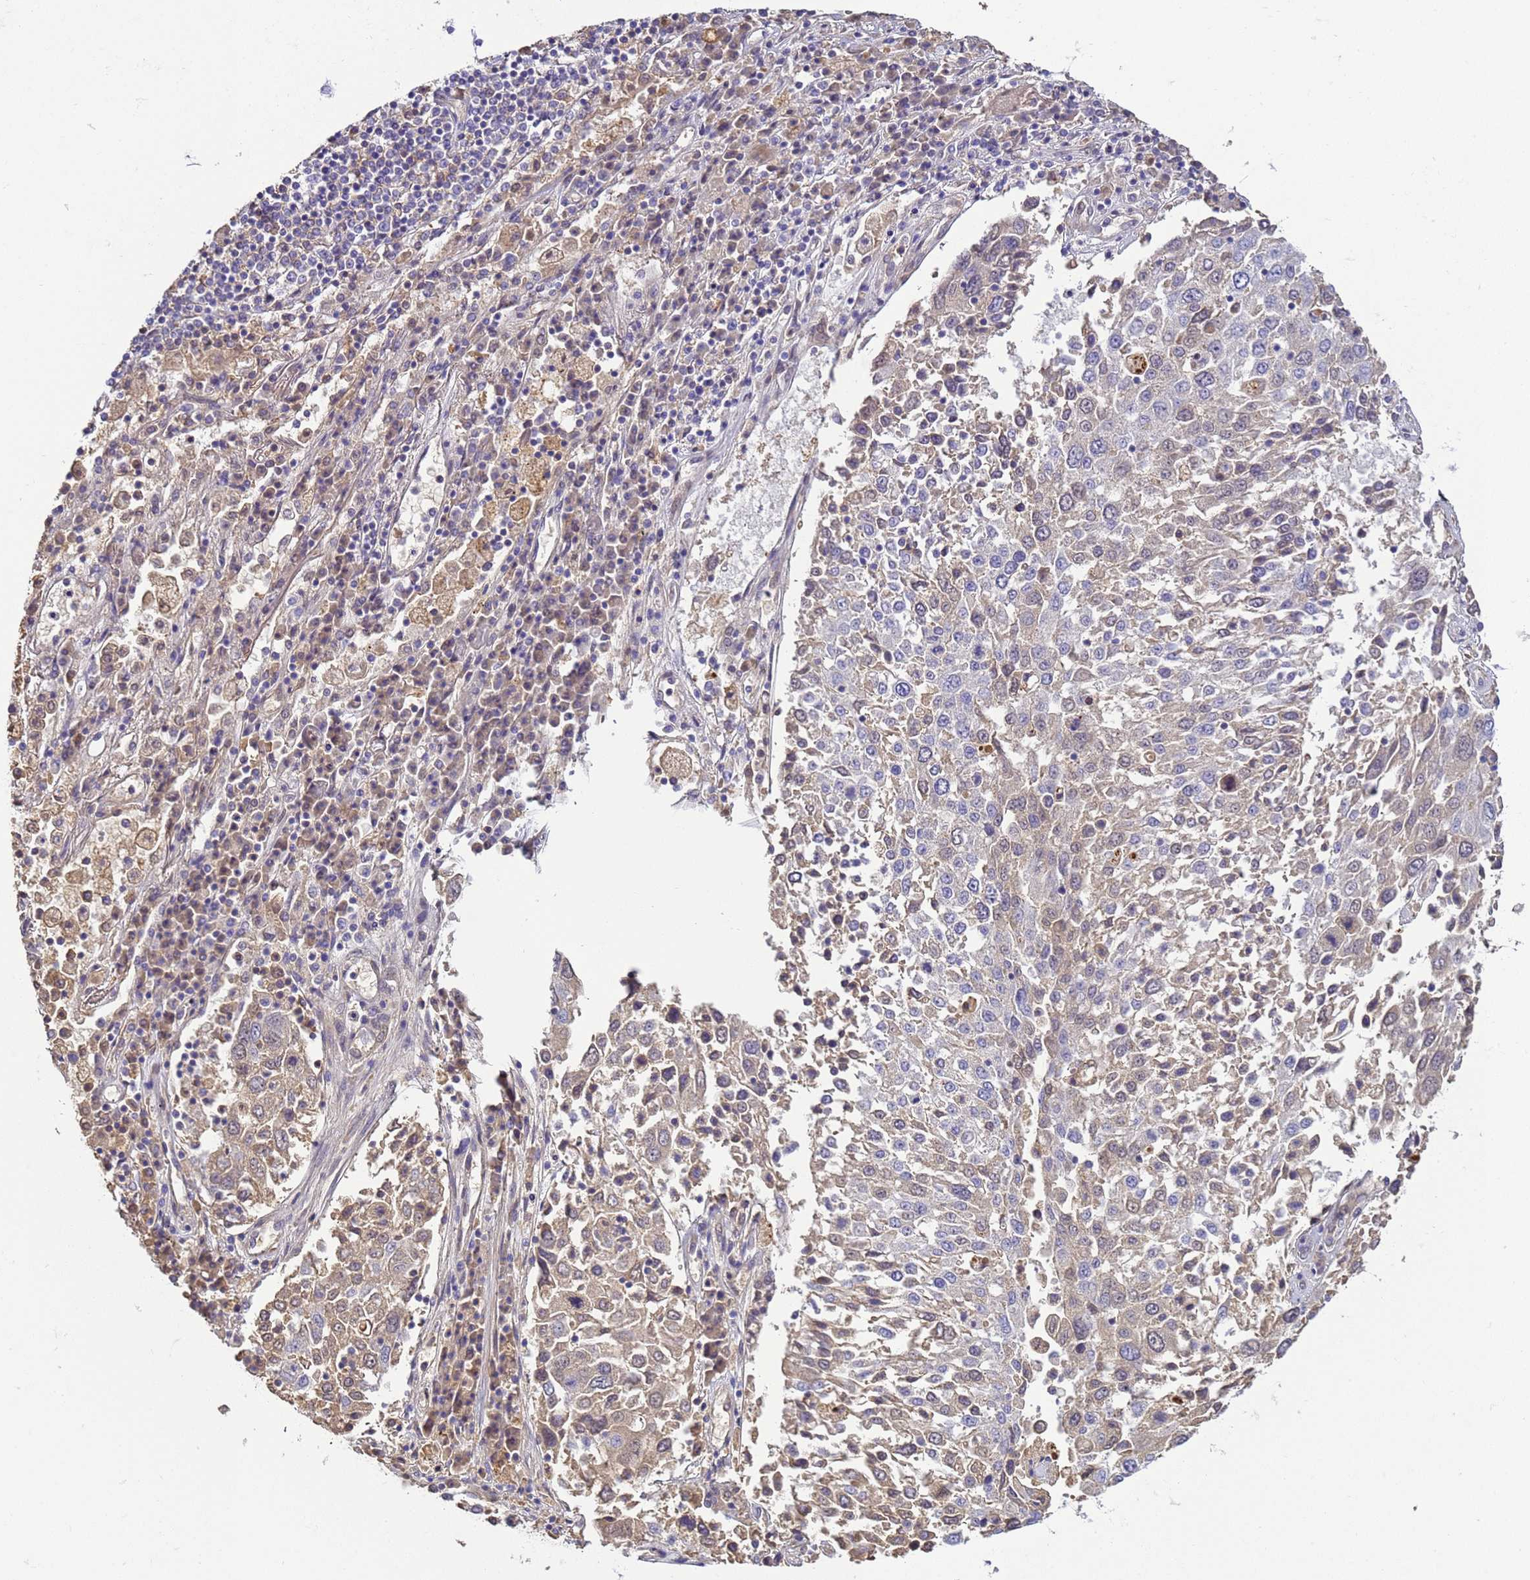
{"staining": {"intensity": "weak", "quantity": "<25%", "location": "cytoplasmic/membranous"}, "tissue": "lung cancer", "cell_type": "Tumor cells", "image_type": "cancer", "snomed": [{"axis": "morphology", "description": "Squamous cell carcinoma, NOS"}, {"axis": "topography", "description": "Lung"}], "caption": "IHC of lung cancer (squamous cell carcinoma) shows no staining in tumor cells.", "gene": "TBCD", "patient": {"sex": "male", "age": 65}}